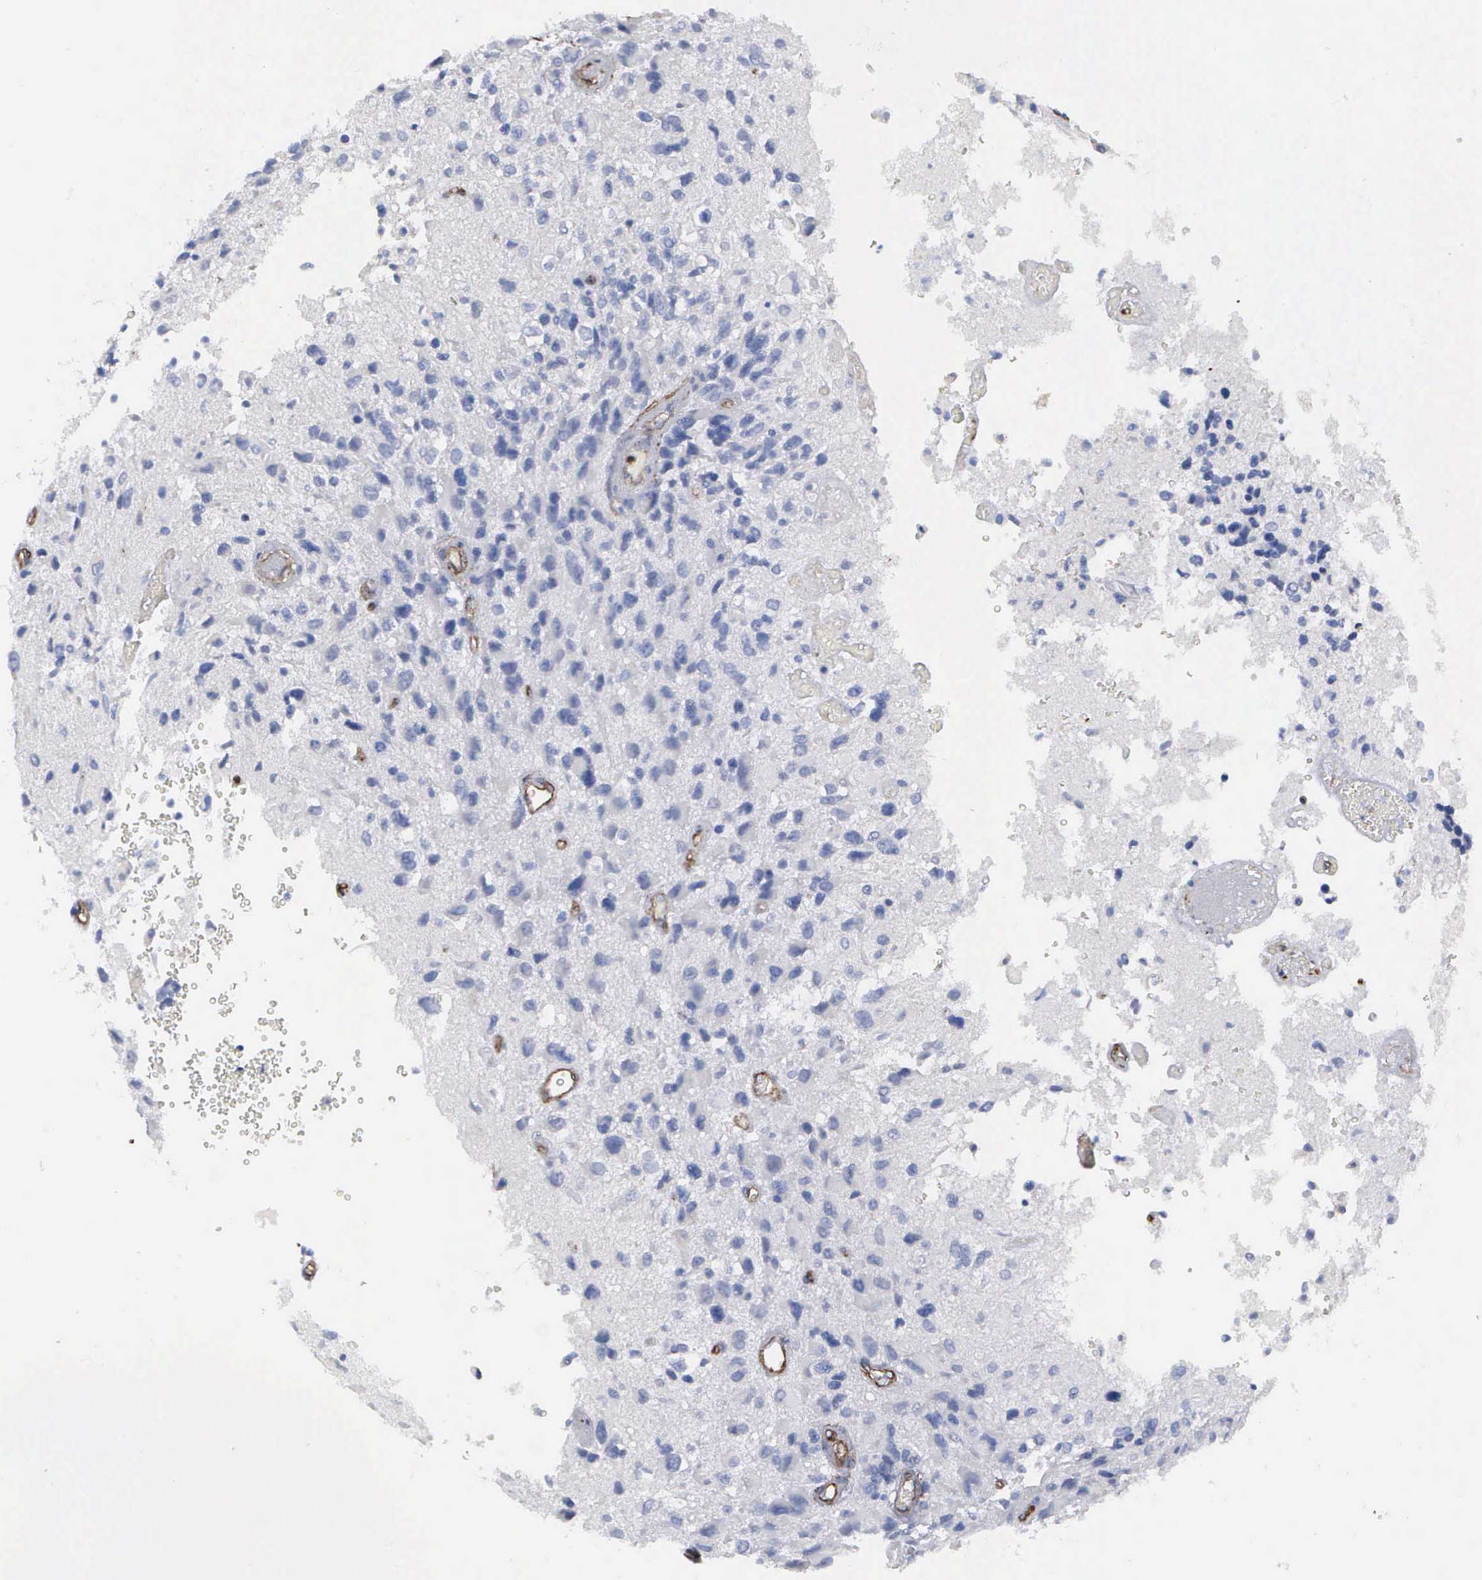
{"staining": {"intensity": "negative", "quantity": "none", "location": "none"}, "tissue": "glioma", "cell_type": "Tumor cells", "image_type": "cancer", "snomed": [{"axis": "morphology", "description": "Glioma, malignant, High grade"}, {"axis": "topography", "description": "Brain"}], "caption": "A photomicrograph of human malignant high-grade glioma is negative for staining in tumor cells.", "gene": "MAGEB10", "patient": {"sex": "male", "age": 69}}